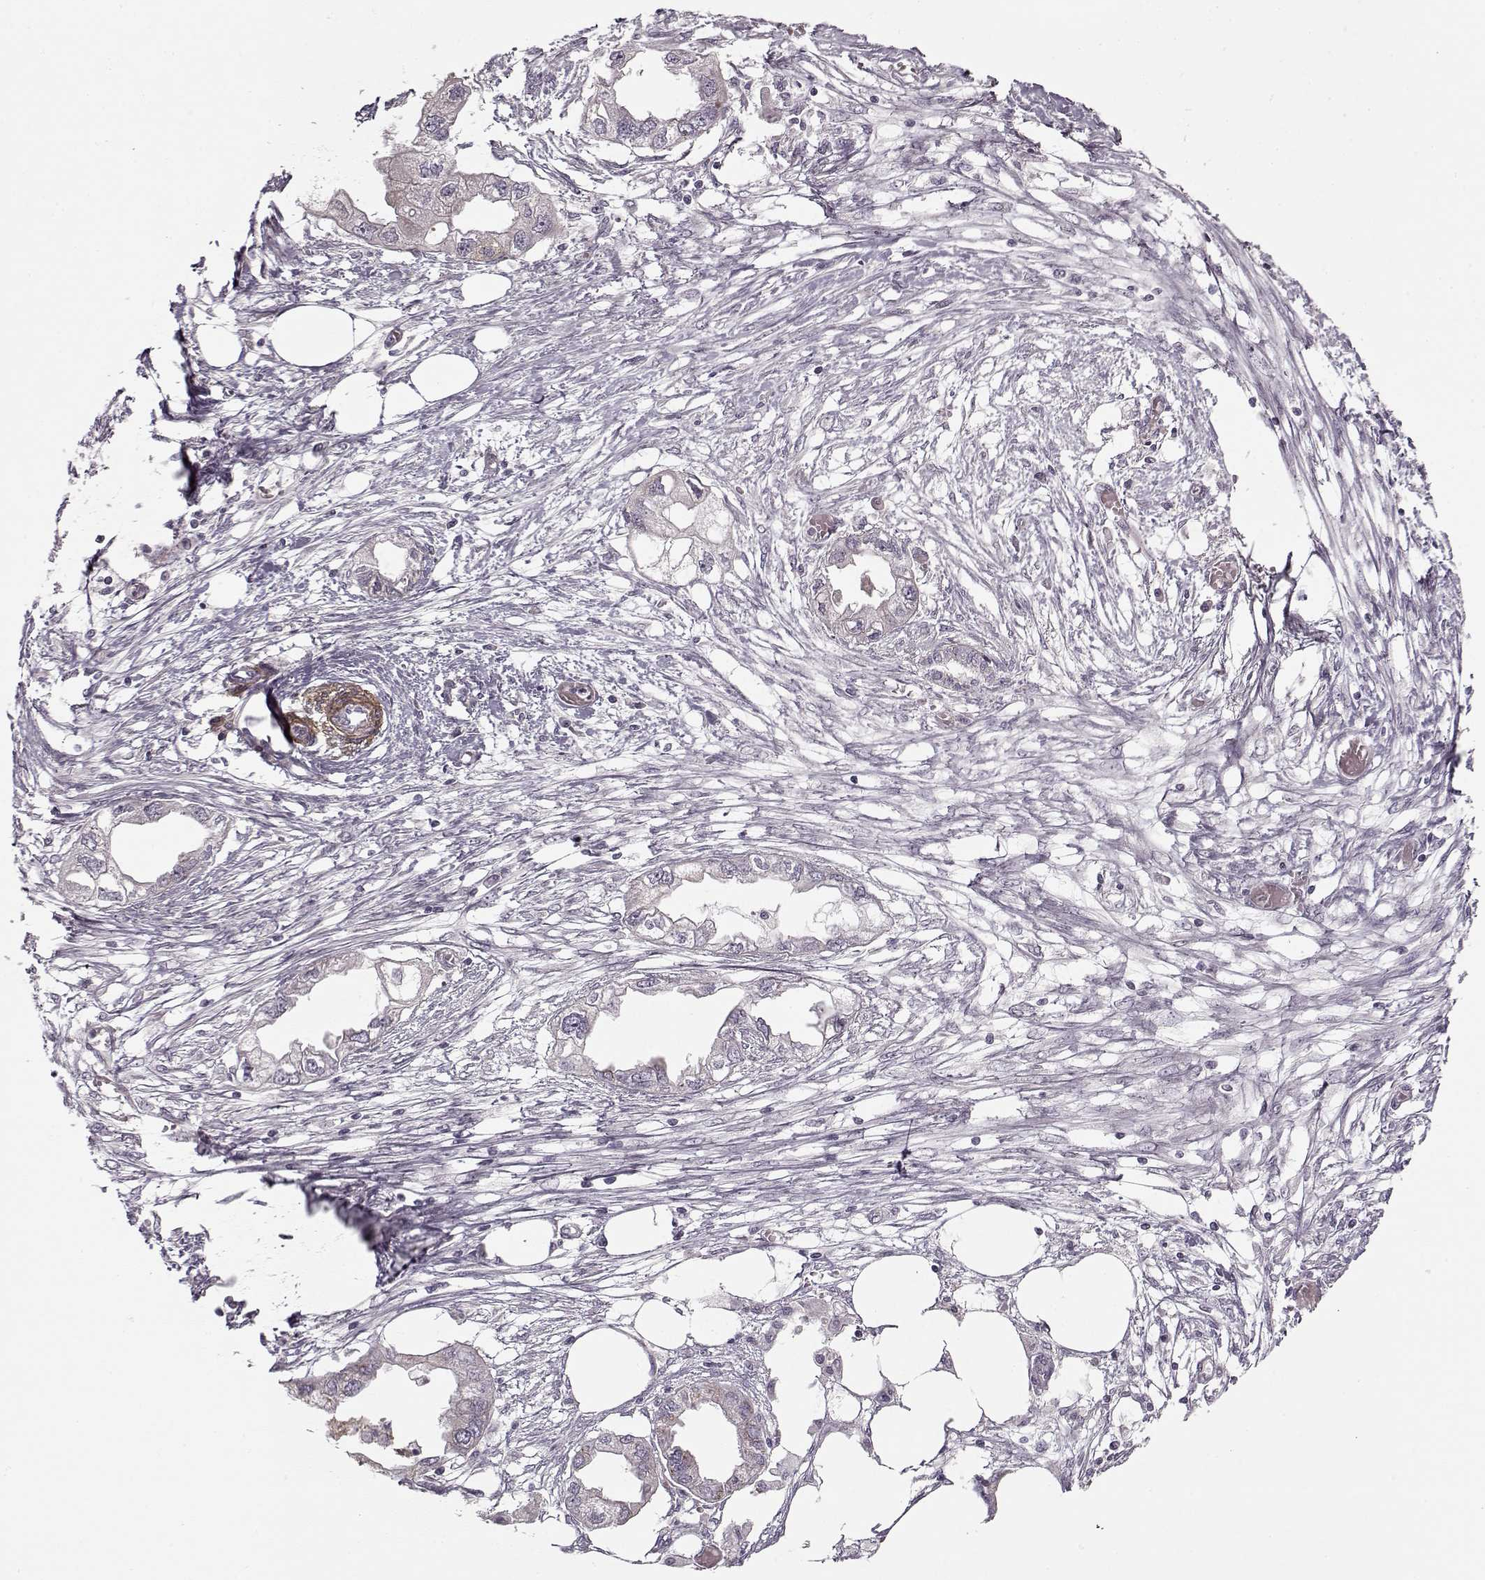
{"staining": {"intensity": "negative", "quantity": "none", "location": "none"}, "tissue": "endometrial cancer", "cell_type": "Tumor cells", "image_type": "cancer", "snomed": [{"axis": "morphology", "description": "Adenocarcinoma, NOS"}, {"axis": "morphology", "description": "Adenocarcinoma, metastatic, NOS"}, {"axis": "topography", "description": "Adipose tissue"}, {"axis": "topography", "description": "Endometrium"}], "caption": "A histopathology image of human endometrial cancer is negative for staining in tumor cells.", "gene": "LAMB2", "patient": {"sex": "female", "age": 67}}